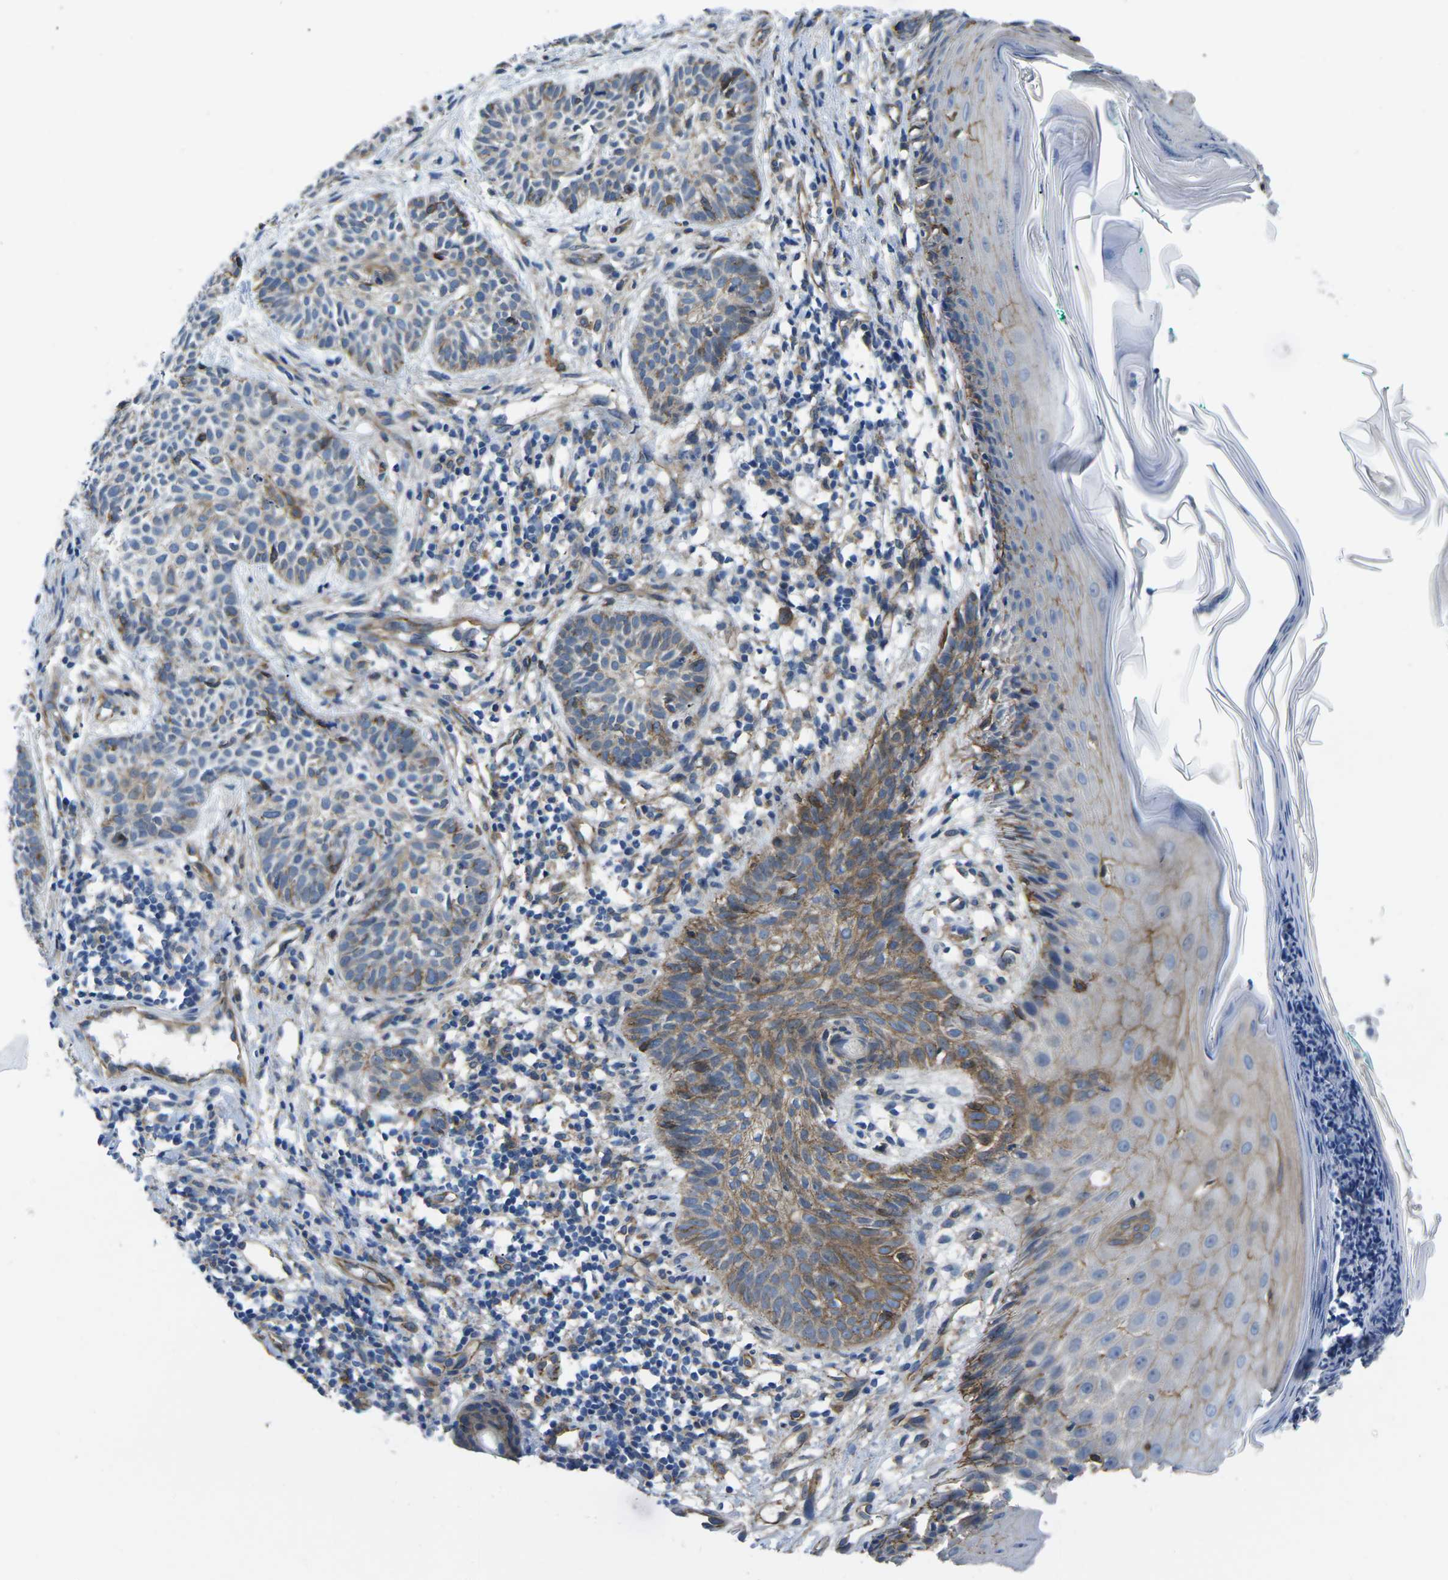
{"staining": {"intensity": "moderate", "quantity": "25%-75%", "location": "cytoplasmic/membranous"}, "tissue": "skin cancer", "cell_type": "Tumor cells", "image_type": "cancer", "snomed": [{"axis": "morphology", "description": "Basal cell carcinoma"}, {"axis": "topography", "description": "Skin"}], "caption": "Protein expression analysis of human skin cancer (basal cell carcinoma) reveals moderate cytoplasmic/membranous positivity in about 25%-75% of tumor cells. The protein of interest is stained brown, and the nuclei are stained in blue (DAB IHC with brightfield microscopy, high magnification).", "gene": "CTNND1", "patient": {"sex": "male", "age": 60}}